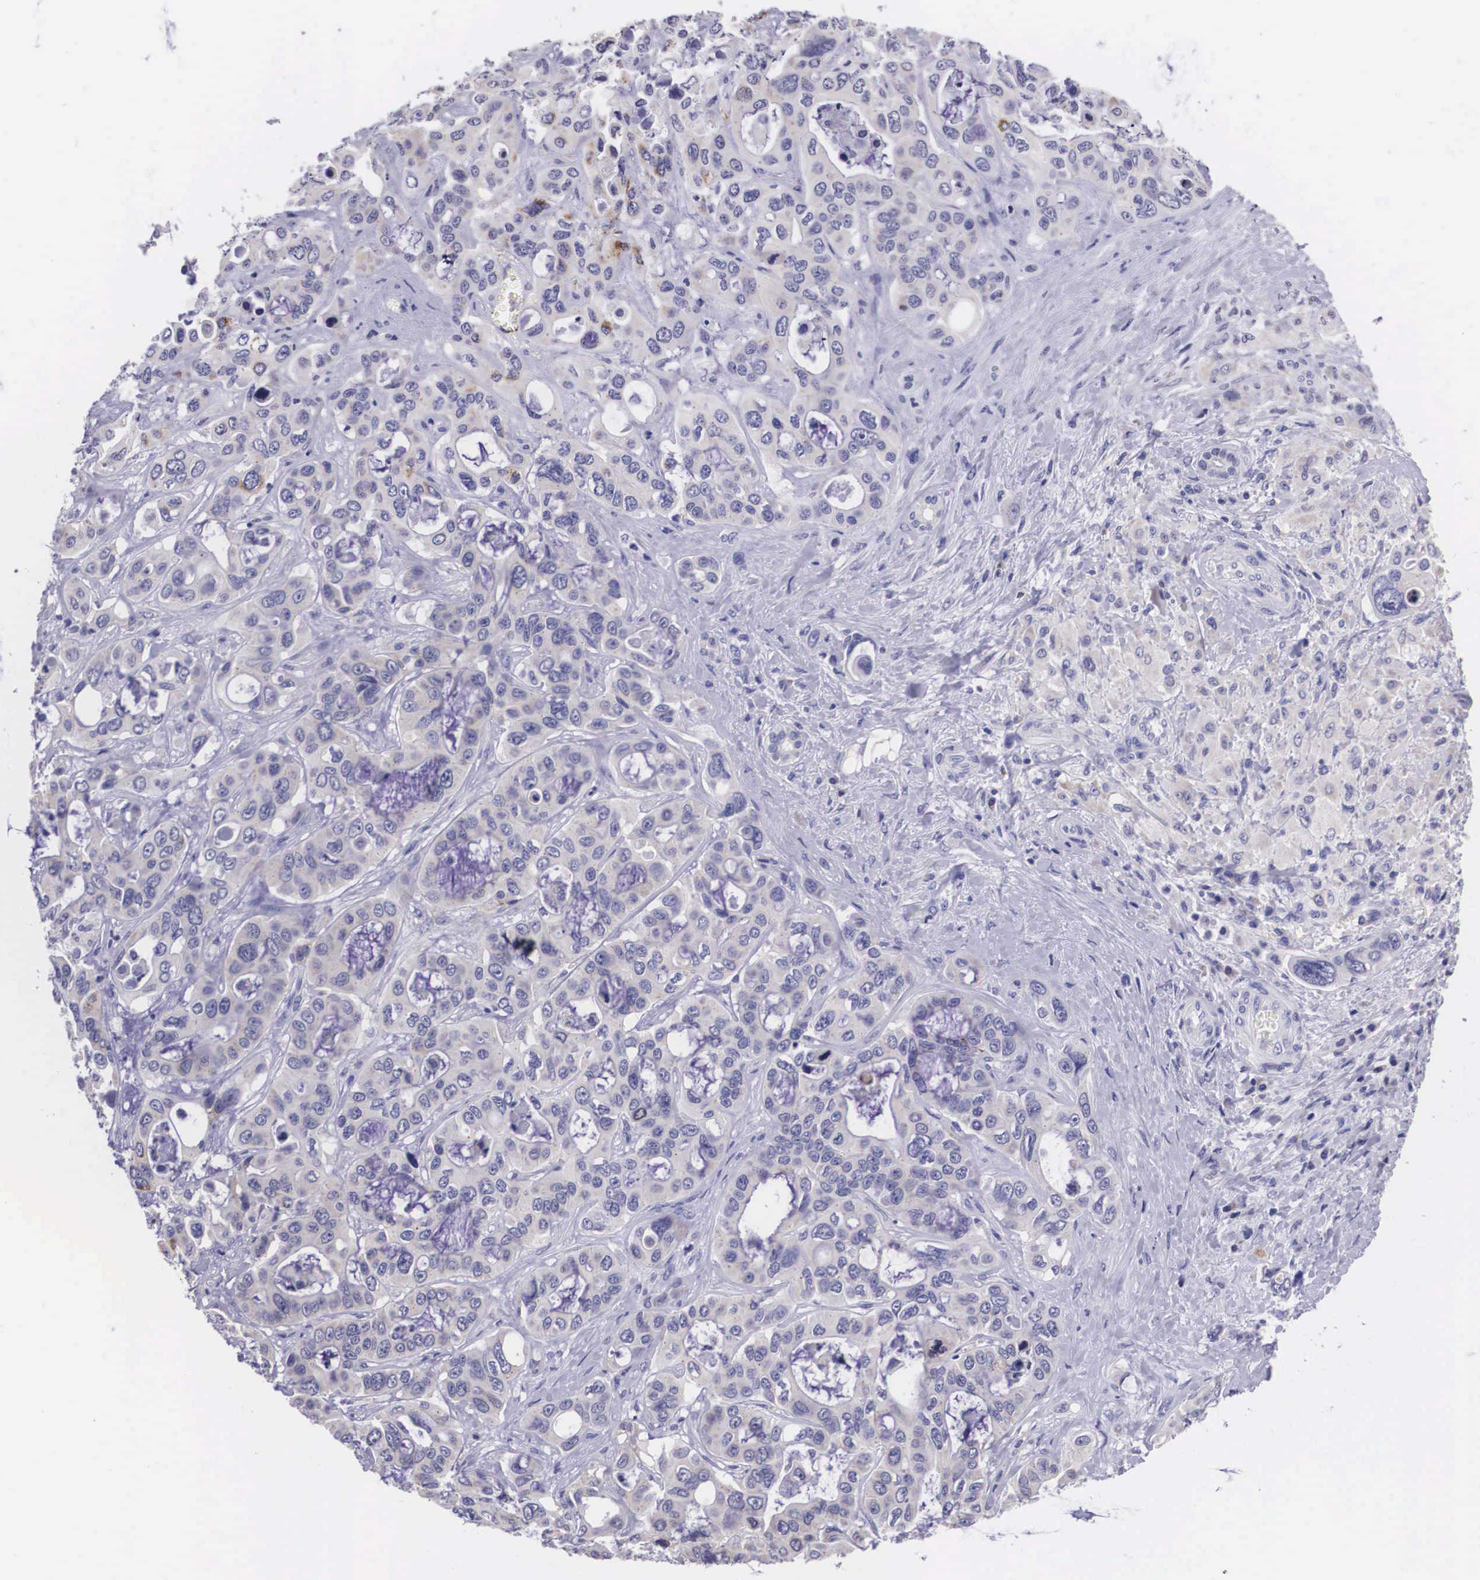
{"staining": {"intensity": "negative", "quantity": "none", "location": "none"}, "tissue": "liver cancer", "cell_type": "Tumor cells", "image_type": "cancer", "snomed": [{"axis": "morphology", "description": "Cholangiocarcinoma"}, {"axis": "topography", "description": "Liver"}], "caption": "Immunohistochemical staining of liver cholangiocarcinoma exhibits no significant positivity in tumor cells. The staining was performed using DAB to visualize the protein expression in brown, while the nuclei were stained in blue with hematoxylin (Magnification: 20x).", "gene": "ARG2", "patient": {"sex": "female", "age": 79}}